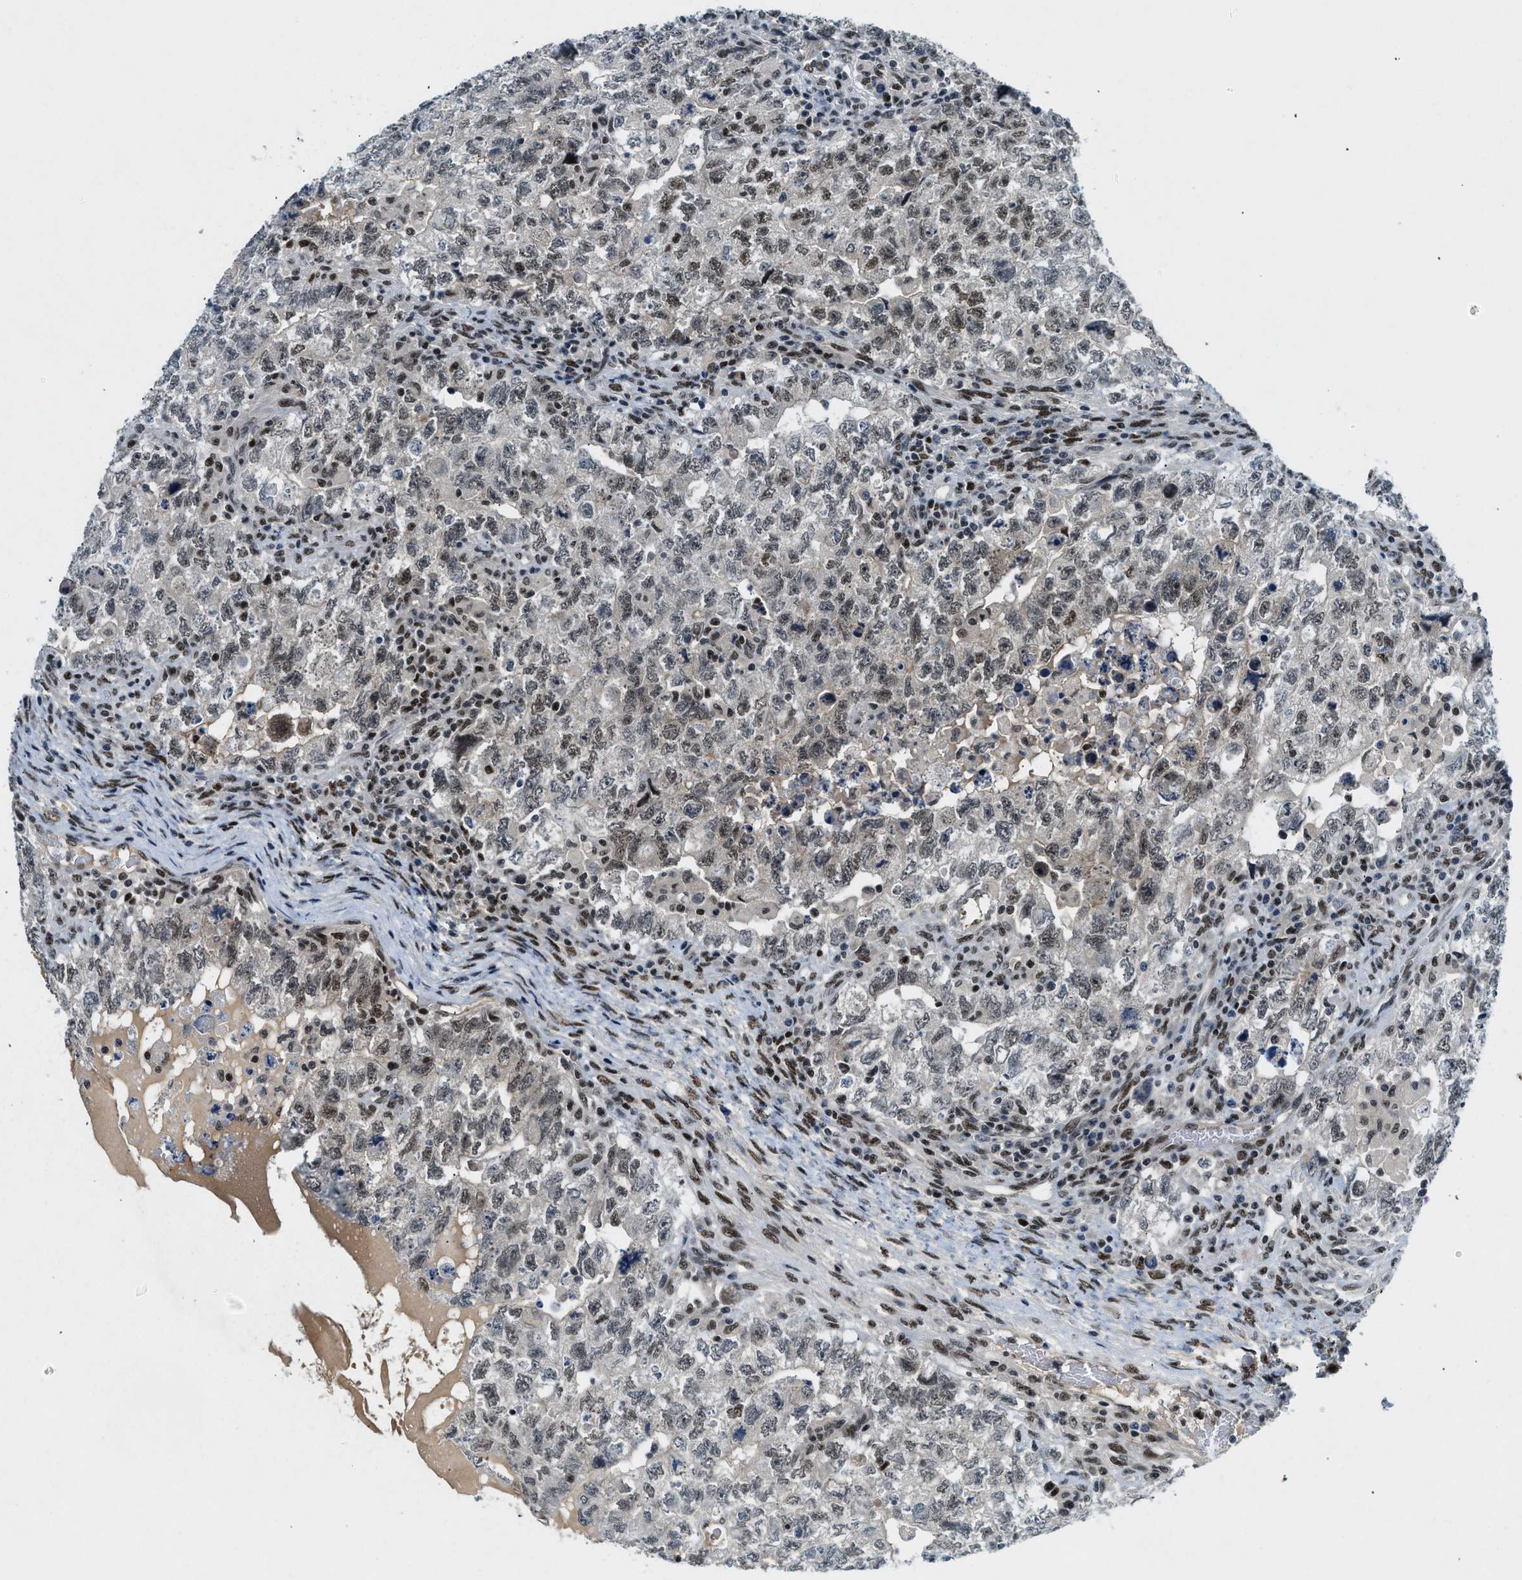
{"staining": {"intensity": "moderate", "quantity": "25%-75%", "location": "nuclear"}, "tissue": "testis cancer", "cell_type": "Tumor cells", "image_type": "cancer", "snomed": [{"axis": "morphology", "description": "Carcinoma, Embryonal, NOS"}, {"axis": "topography", "description": "Testis"}], "caption": "Immunohistochemical staining of testis embryonal carcinoma reveals medium levels of moderate nuclear staining in about 25%-75% of tumor cells. The protein is stained brown, and the nuclei are stained in blue (DAB (3,3'-diaminobenzidine) IHC with brightfield microscopy, high magnification).", "gene": "NCOA1", "patient": {"sex": "male", "age": 36}}